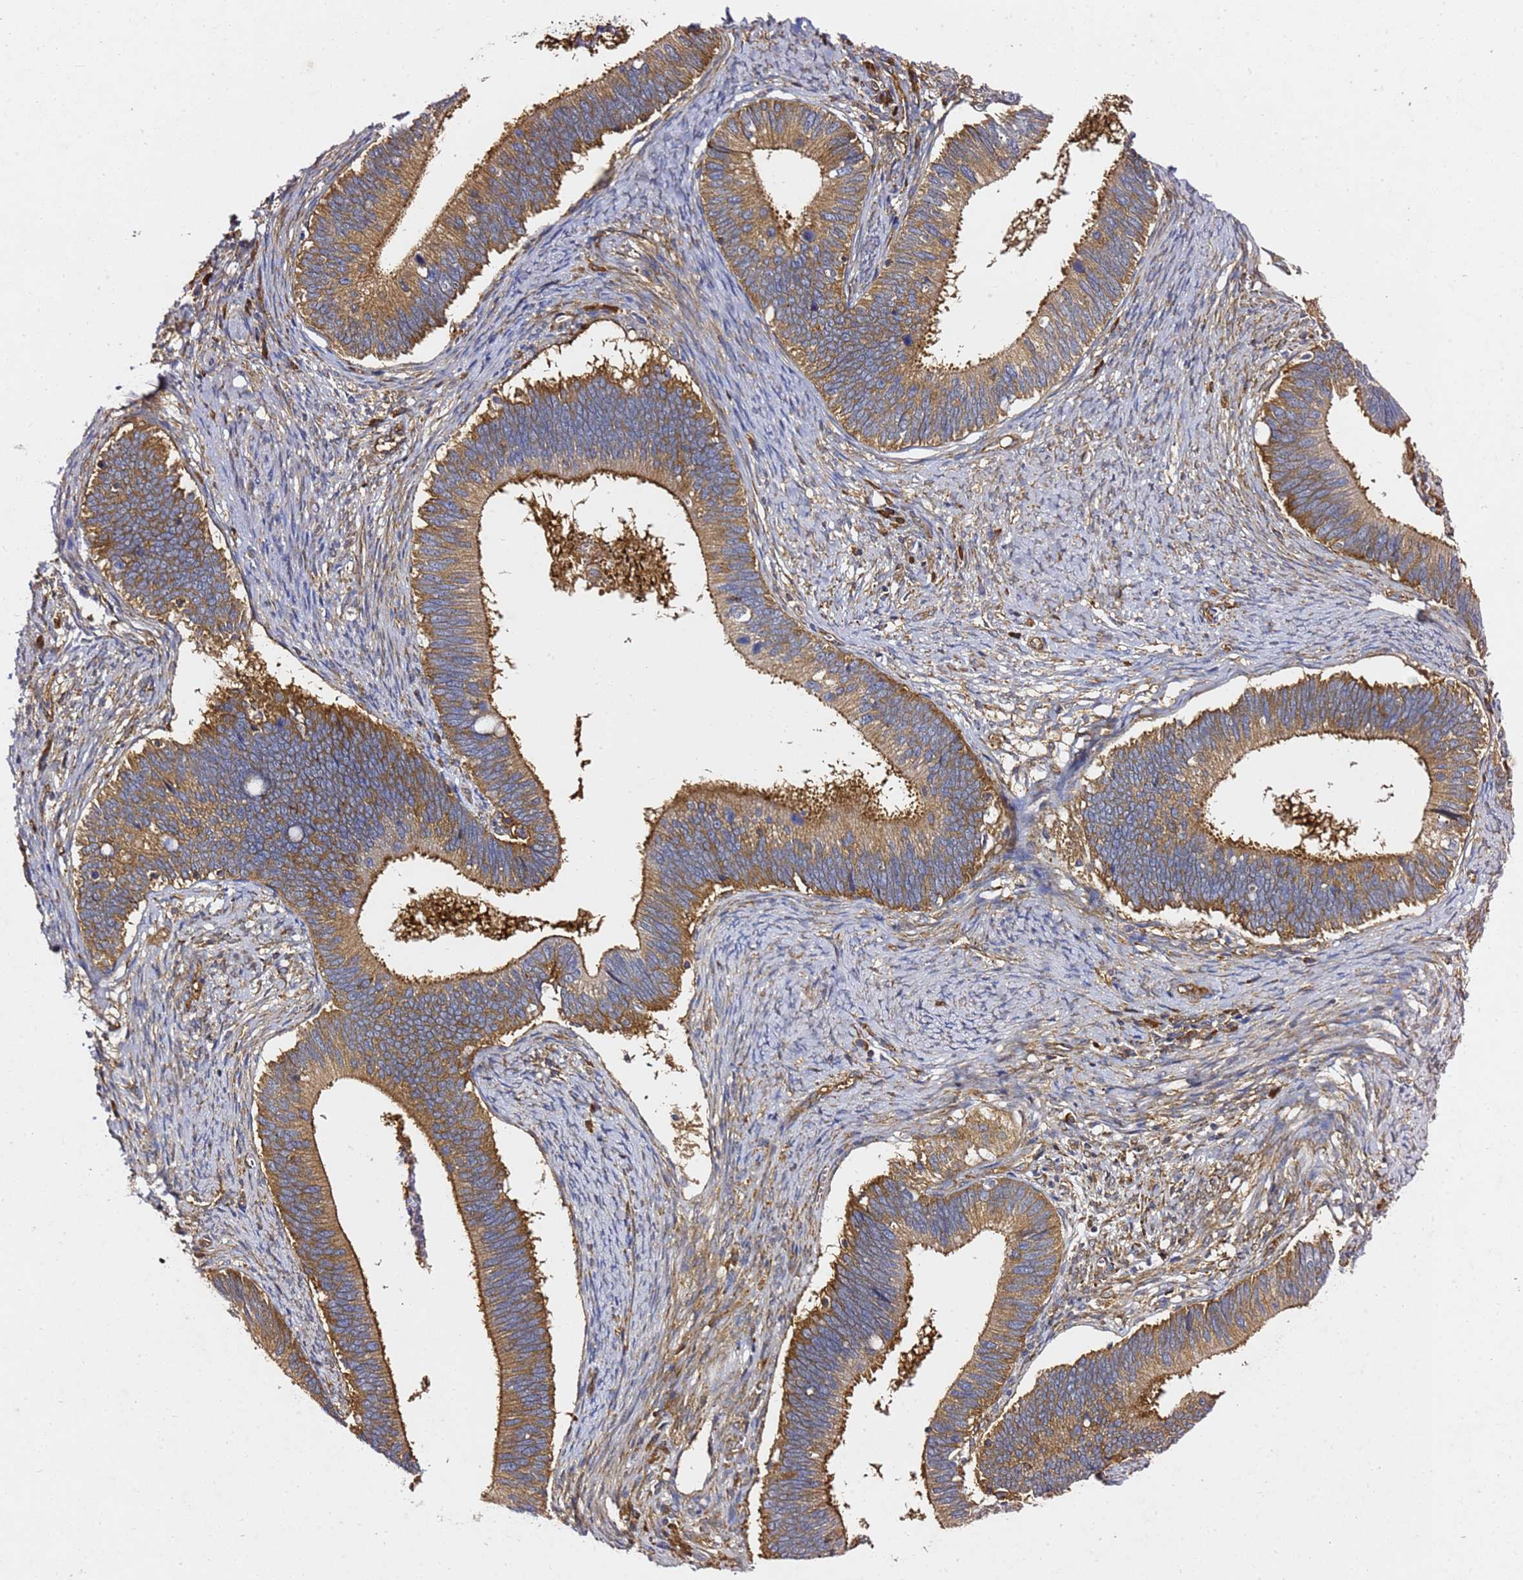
{"staining": {"intensity": "moderate", "quantity": ">75%", "location": "cytoplasmic/membranous"}, "tissue": "cervical cancer", "cell_type": "Tumor cells", "image_type": "cancer", "snomed": [{"axis": "morphology", "description": "Adenocarcinoma, NOS"}, {"axis": "topography", "description": "Cervix"}], "caption": "Immunohistochemical staining of human cervical cancer (adenocarcinoma) demonstrates medium levels of moderate cytoplasmic/membranous protein expression in about >75% of tumor cells.", "gene": "TPST1", "patient": {"sex": "female", "age": 42}}